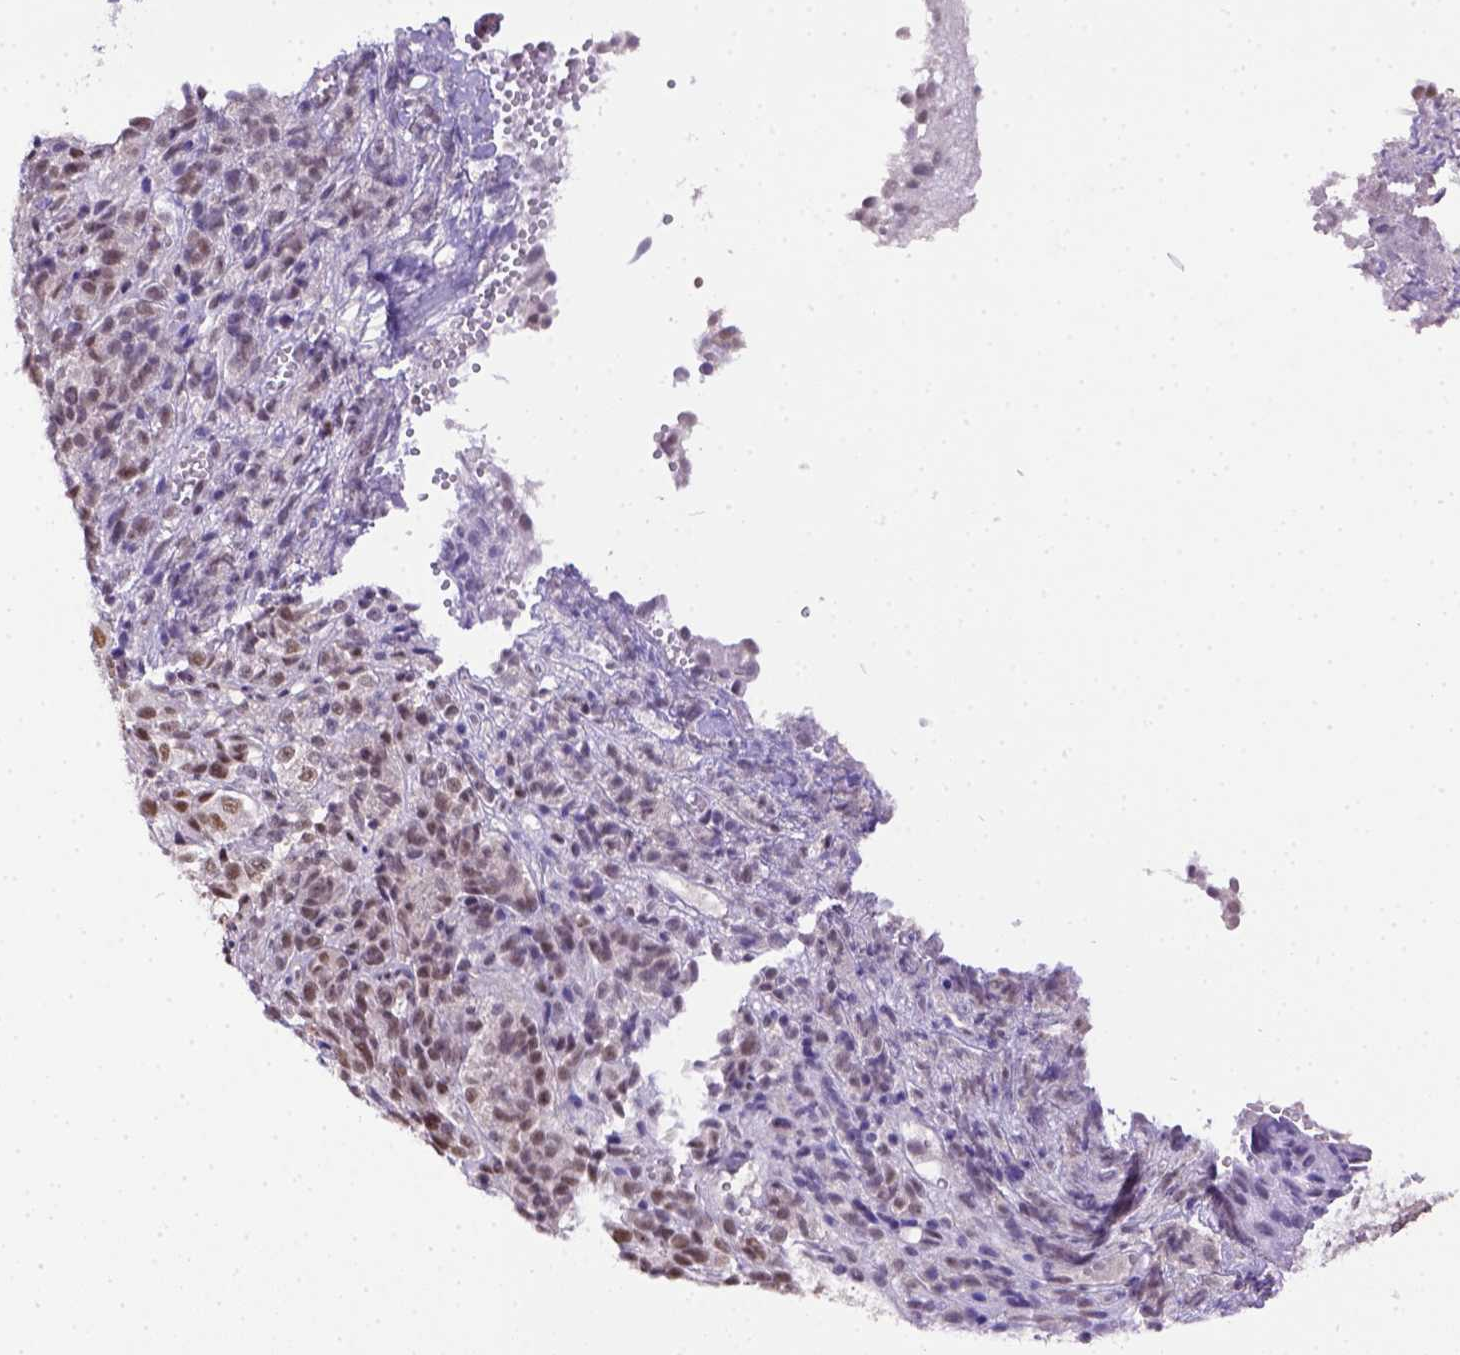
{"staining": {"intensity": "weak", "quantity": ">75%", "location": "nuclear"}, "tissue": "melanoma", "cell_type": "Tumor cells", "image_type": "cancer", "snomed": [{"axis": "morphology", "description": "Malignant melanoma, Metastatic site"}, {"axis": "topography", "description": "Brain"}], "caption": "Weak nuclear protein staining is present in about >75% of tumor cells in melanoma.", "gene": "ERCC1", "patient": {"sex": "female", "age": 56}}